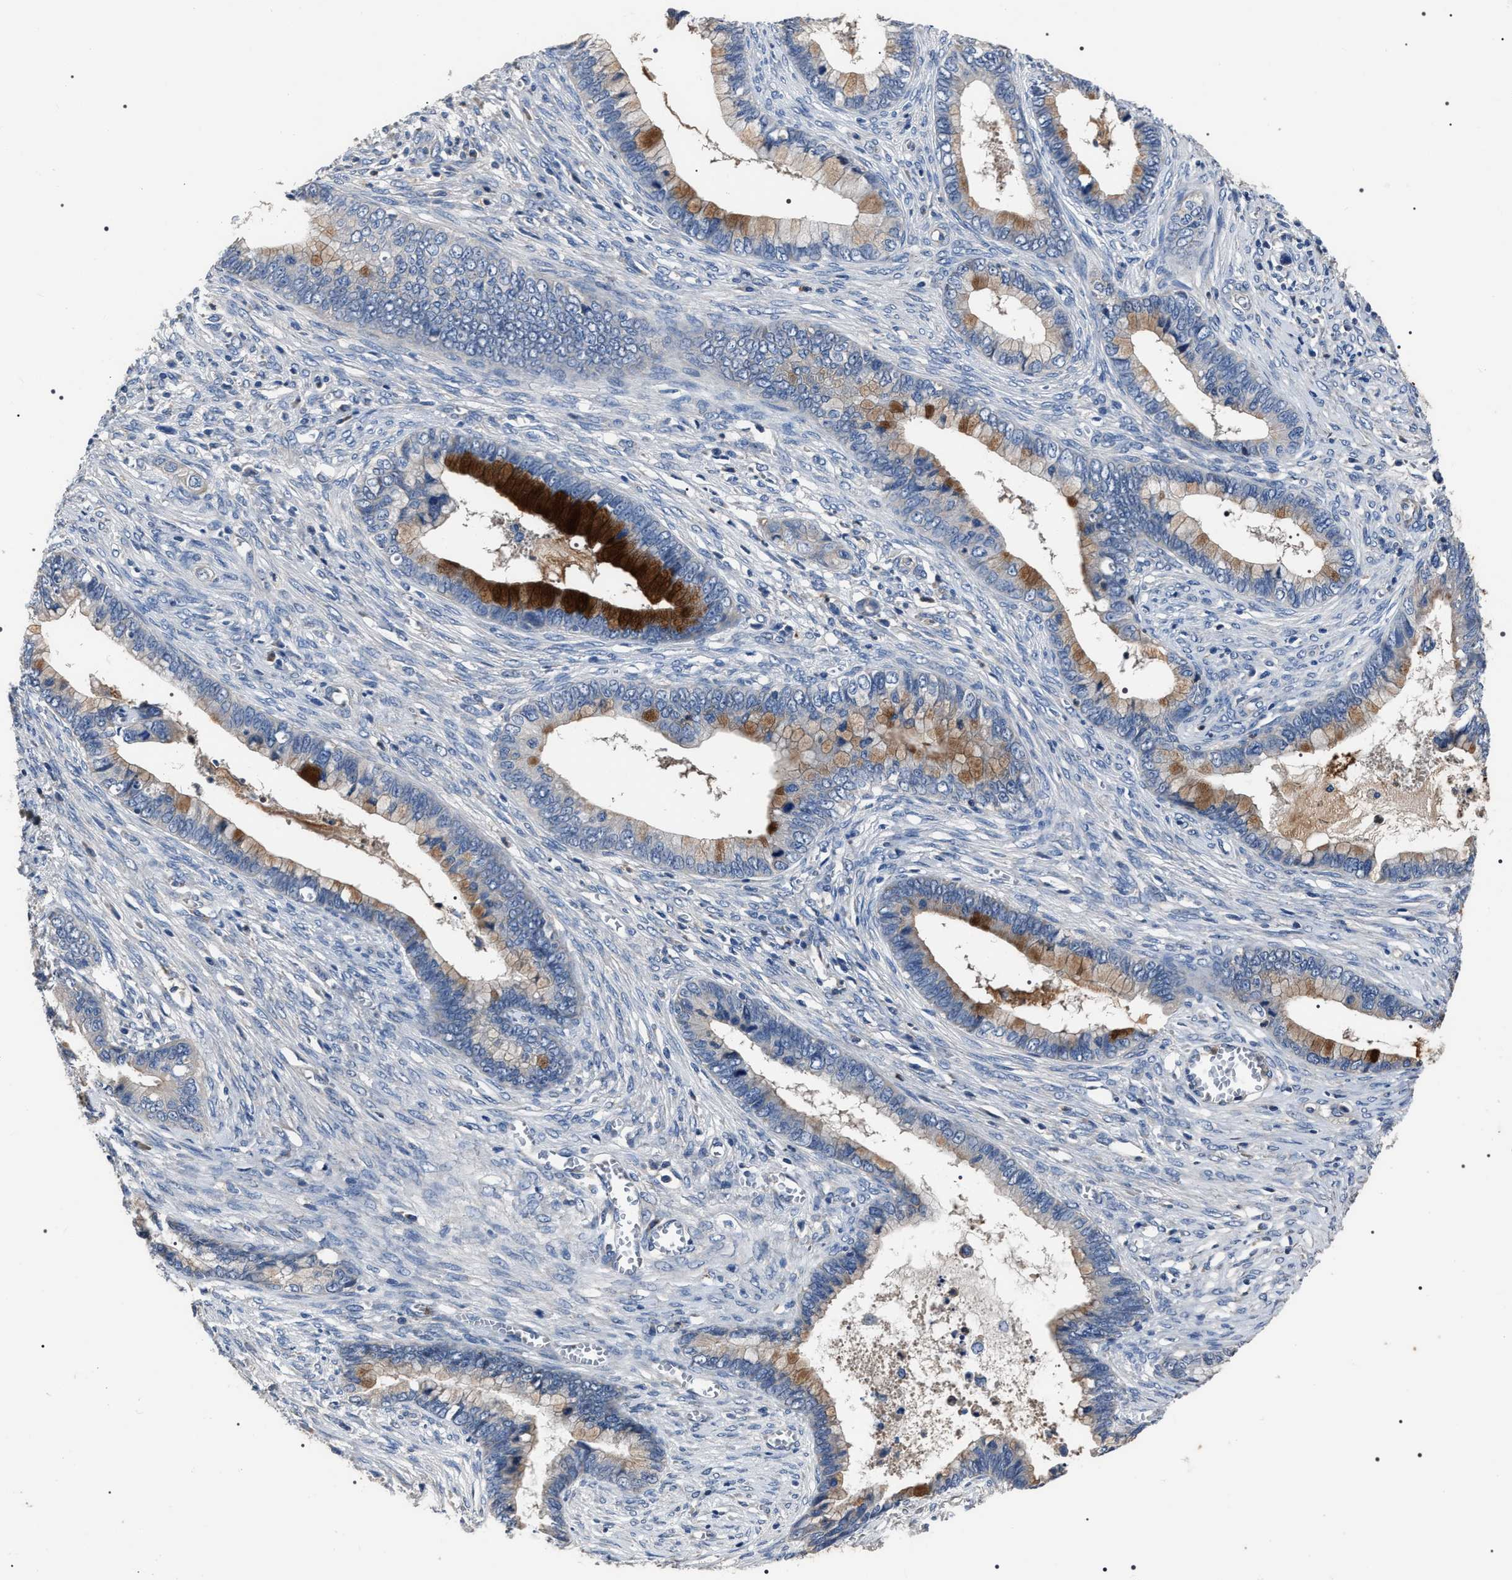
{"staining": {"intensity": "strong", "quantity": "<25%", "location": "cytoplasmic/membranous"}, "tissue": "cervical cancer", "cell_type": "Tumor cells", "image_type": "cancer", "snomed": [{"axis": "morphology", "description": "Adenocarcinoma, NOS"}, {"axis": "topography", "description": "Cervix"}], "caption": "A brown stain labels strong cytoplasmic/membranous expression of a protein in human adenocarcinoma (cervical) tumor cells.", "gene": "TRIM54", "patient": {"sex": "female", "age": 44}}